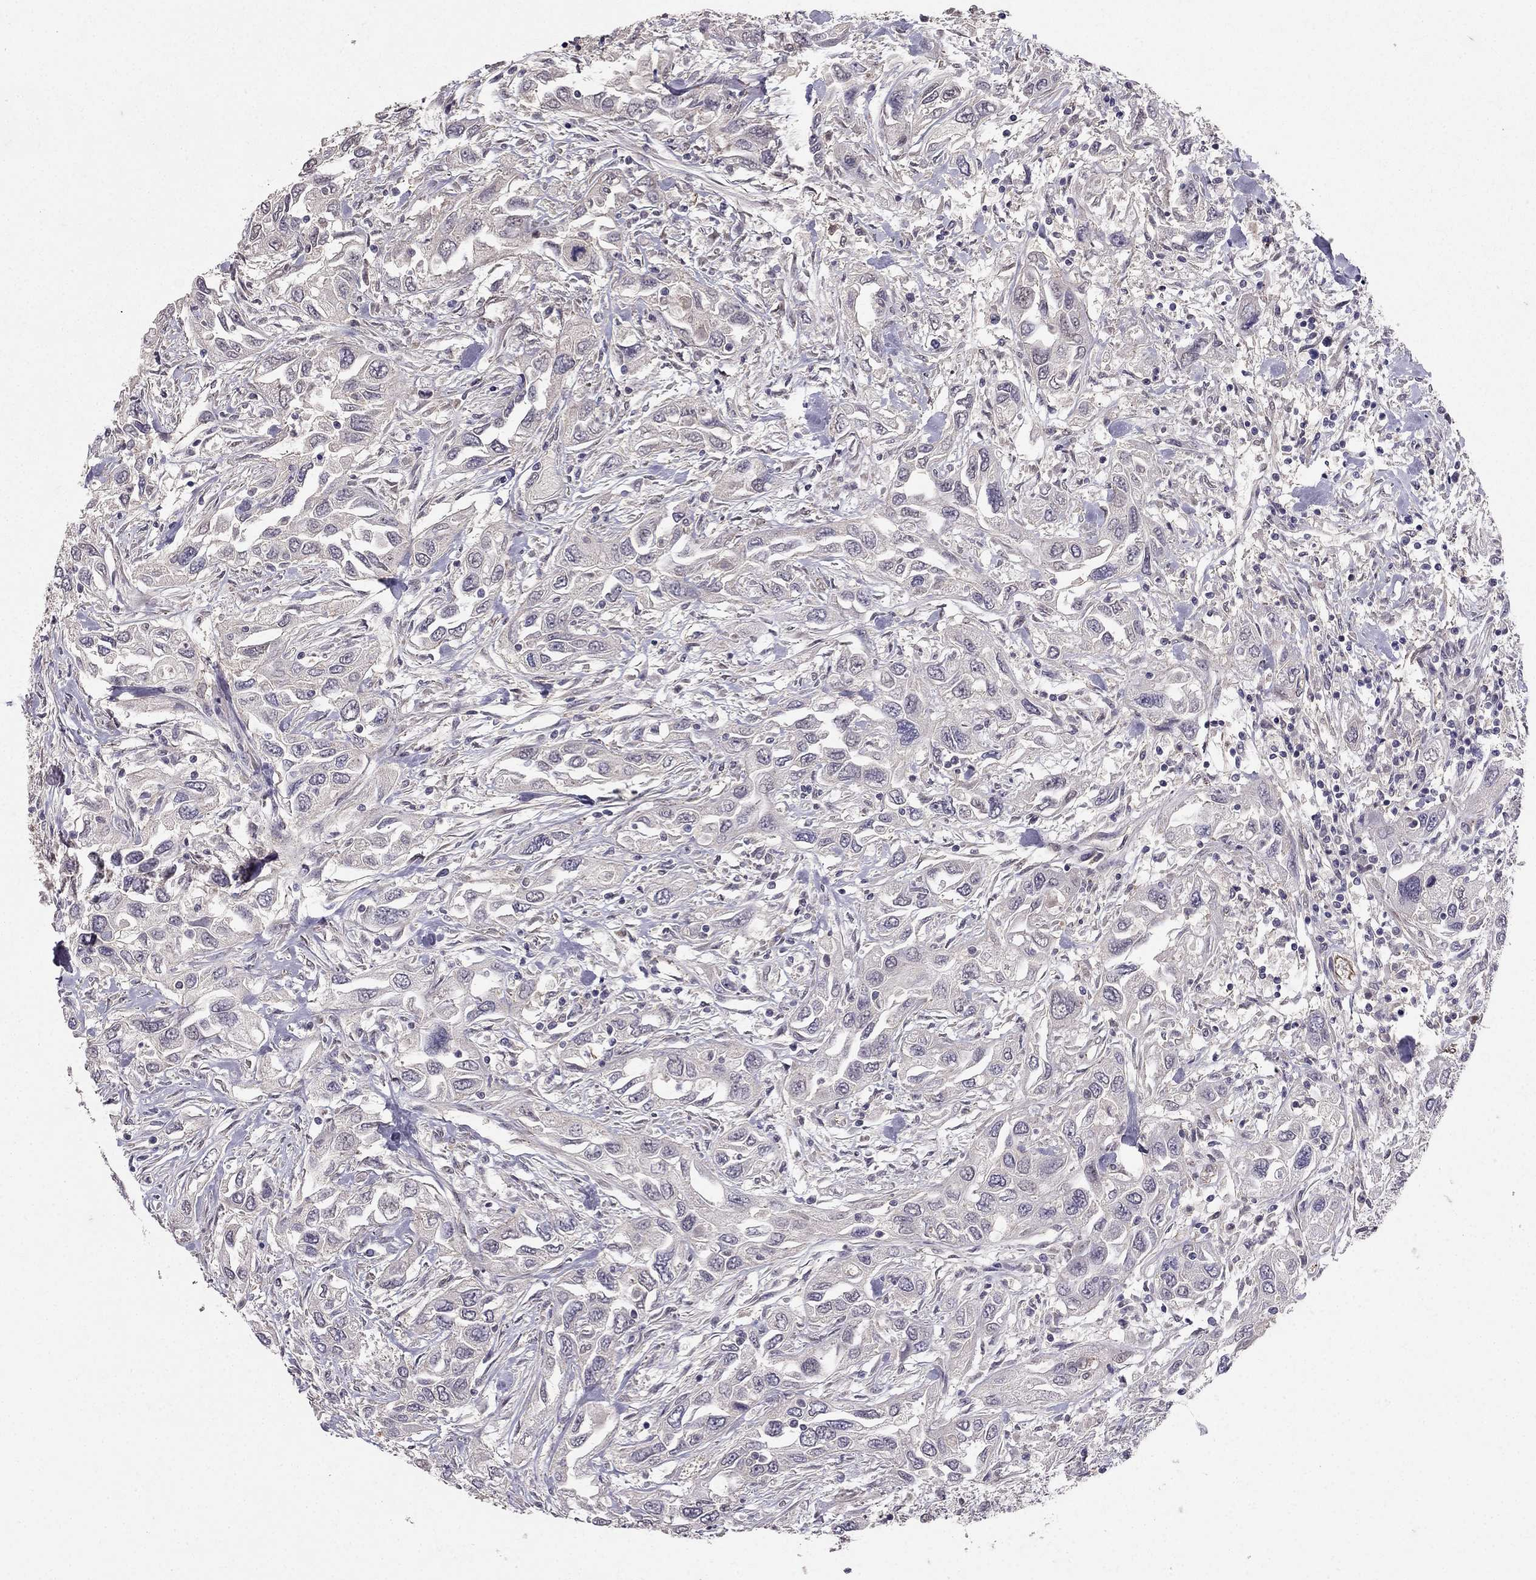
{"staining": {"intensity": "negative", "quantity": "none", "location": "none"}, "tissue": "urothelial cancer", "cell_type": "Tumor cells", "image_type": "cancer", "snomed": [{"axis": "morphology", "description": "Urothelial carcinoma, High grade"}, {"axis": "topography", "description": "Urinary bladder"}], "caption": "The immunohistochemistry histopathology image has no significant expression in tumor cells of high-grade urothelial carcinoma tissue. (DAB IHC, high magnification).", "gene": "RASIP1", "patient": {"sex": "male", "age": 76}}